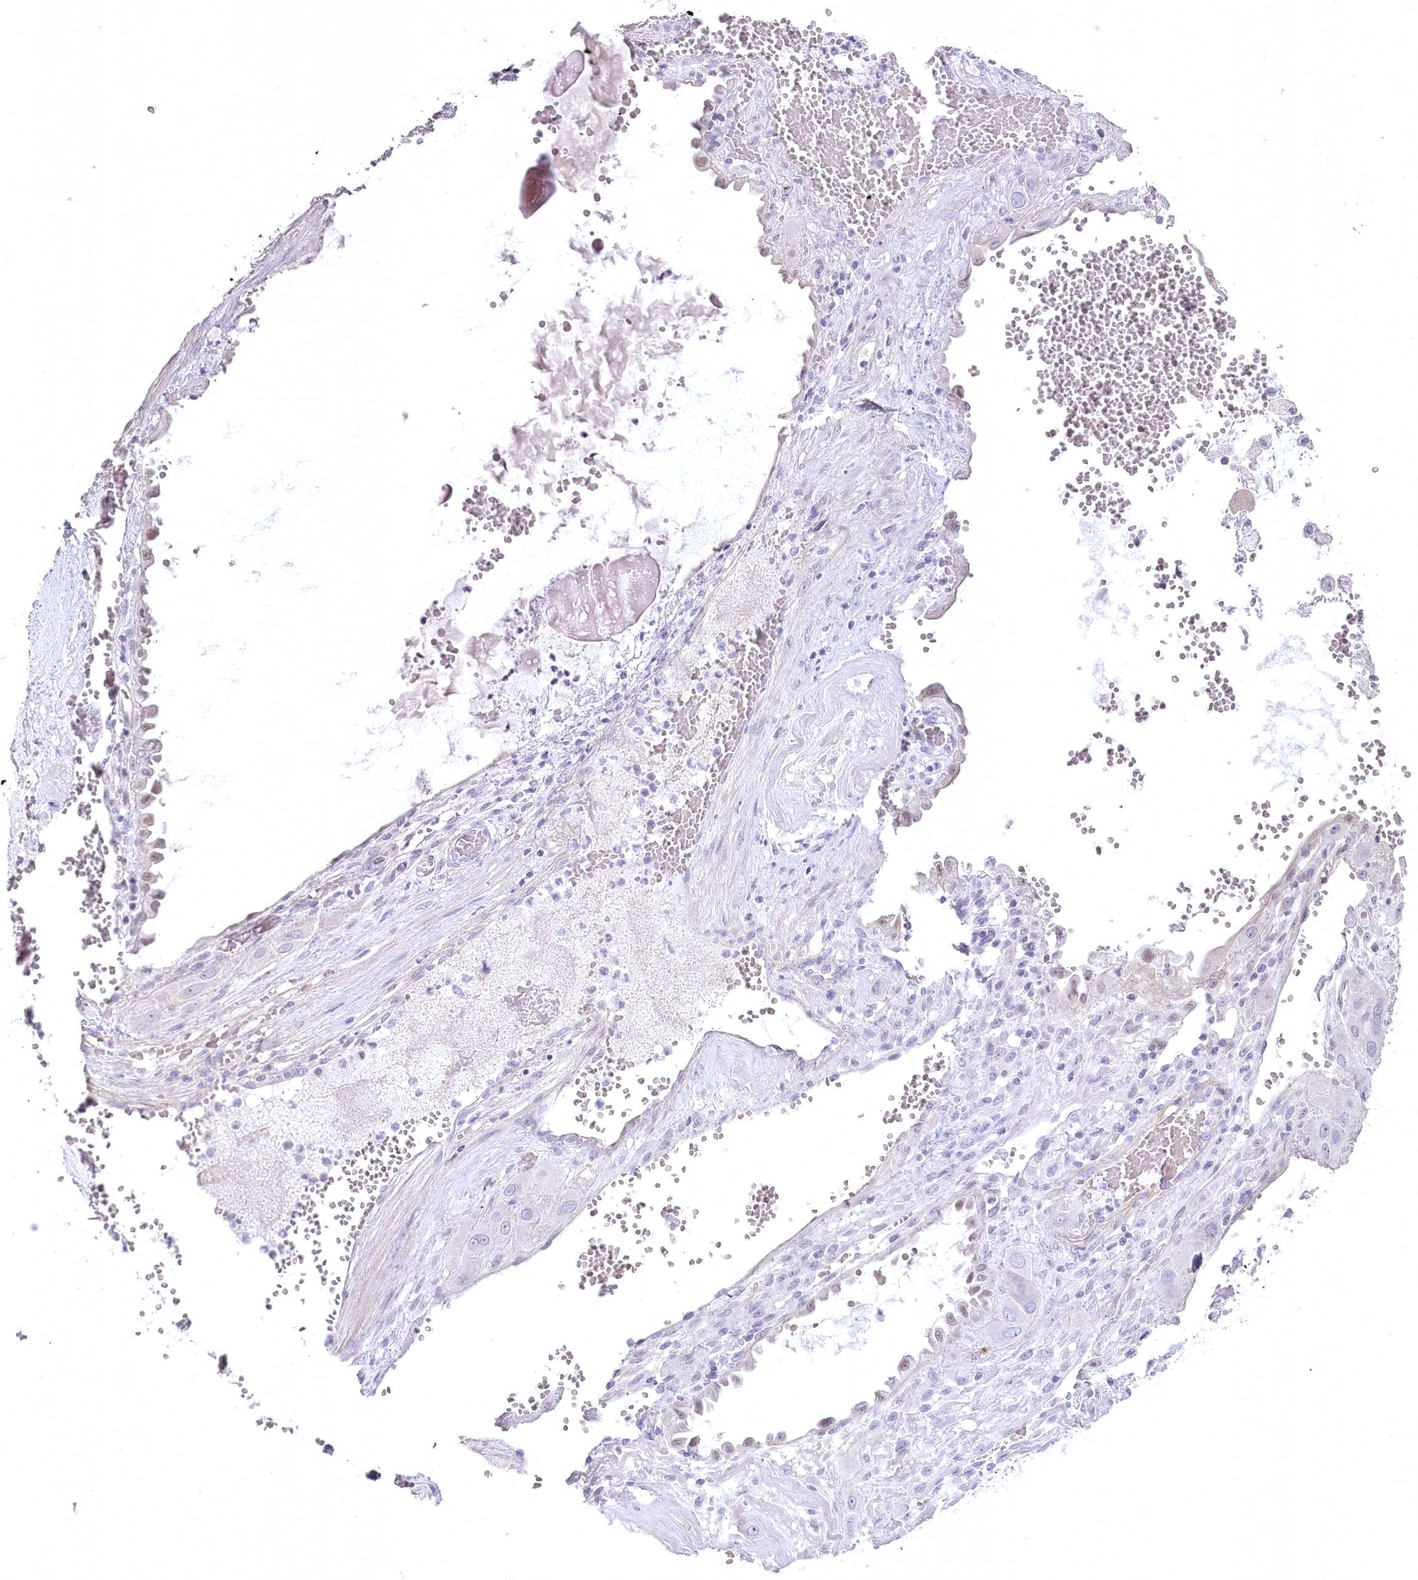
{"staining": {"intensity": "weak", "quantity": "<25%", "location": "nuclear"}, "tissue": "cervical cancer", "cell_type": "Tumor cells", "image_type": "cancer", "snomed": [{"axis": "morphology", "description": "Squamous cell carcinoma, NOS"}, {"axis": "topography", "description": "Cervix"}], "caption": "This is an immunohistochemistry (IHC) micrograph of human cervical squamous cell carcinoma. There is no positivity in tumor cells.", "gene": "USP11", "patient": {"sex": "female", "age": 34}}